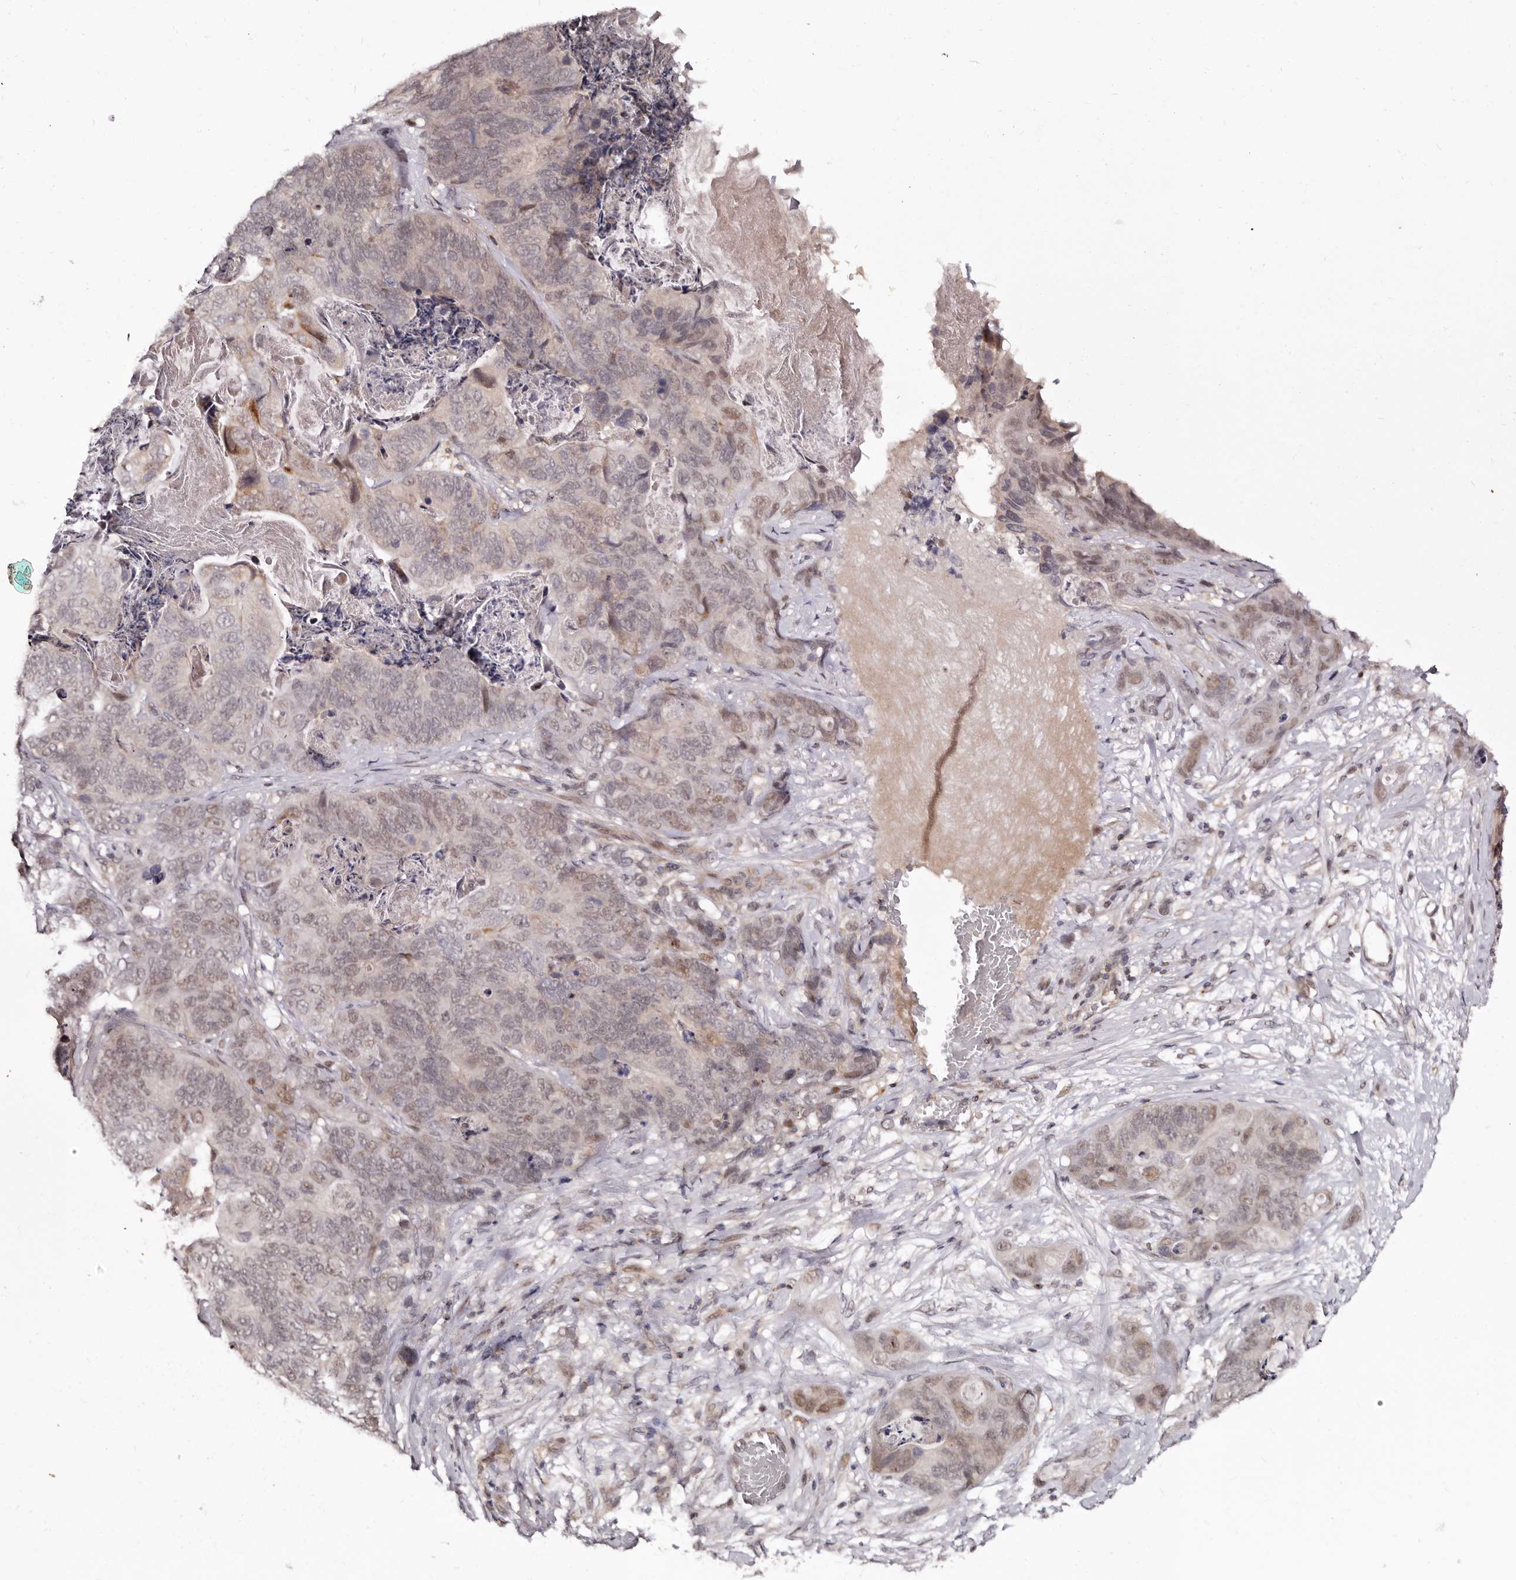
{"staining": {"intensity": "weak", "quantity": ">75%", "location": "cytoplasmic/membranous,nuclear"}, "tissue": "stomach cancer", "cell_type": "Tumor cells", "image_type": "cancer", "snomed": [{"axis": "morphology", "description": "Normal tissue, NOS"}, {"axis": "morphology", "description": "Adenocarcinoma, NOS"}, {"axis": "topography", "description": "Stomach"}], "caption": "Stomach adenocarcinoma stained with immunohistochemistry exhibits weak cytoplasmic/membranous and nuclear positivity in about >75% of tumor cells.", "gene": "PHF20L1", "patient": {"sex": "female", "age": 89}}